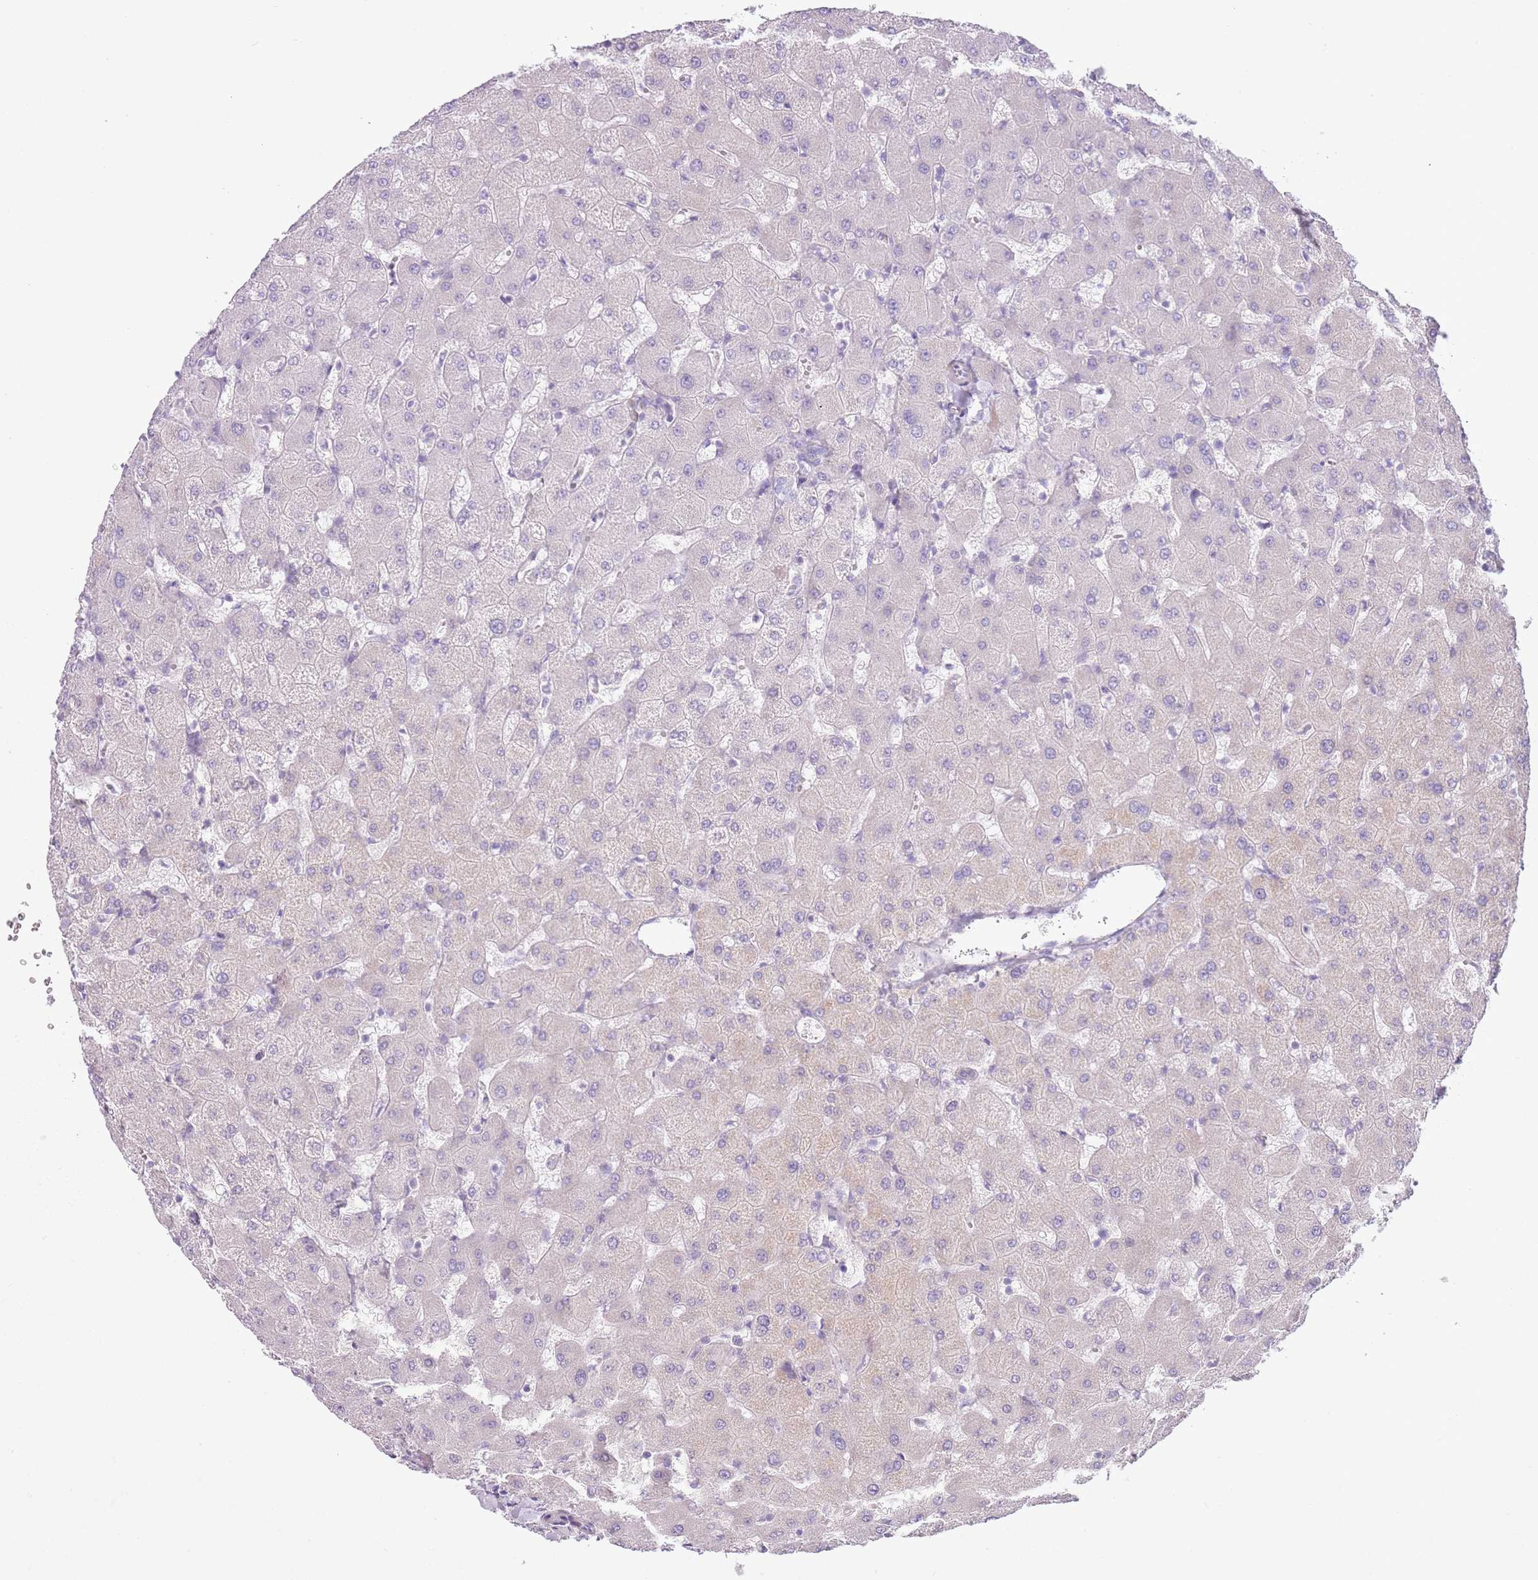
{"staining": {"intensity": "negative", "quantity": "none", "location": "none"}, "tissue": "liver", "cell_type": "Cholangiocytes", "image_type": "normal", "snomed": [{"axis": "morphology", "description": "Normal tissue, NOS"}, {"axis": "topography", "description": "Liver"}], "caption": "Protein analysis of normal liver shows no significant positivity in cholangiocytes.", "gene": "ZNF239", "patient": {"sex": "female", "age": 63}}